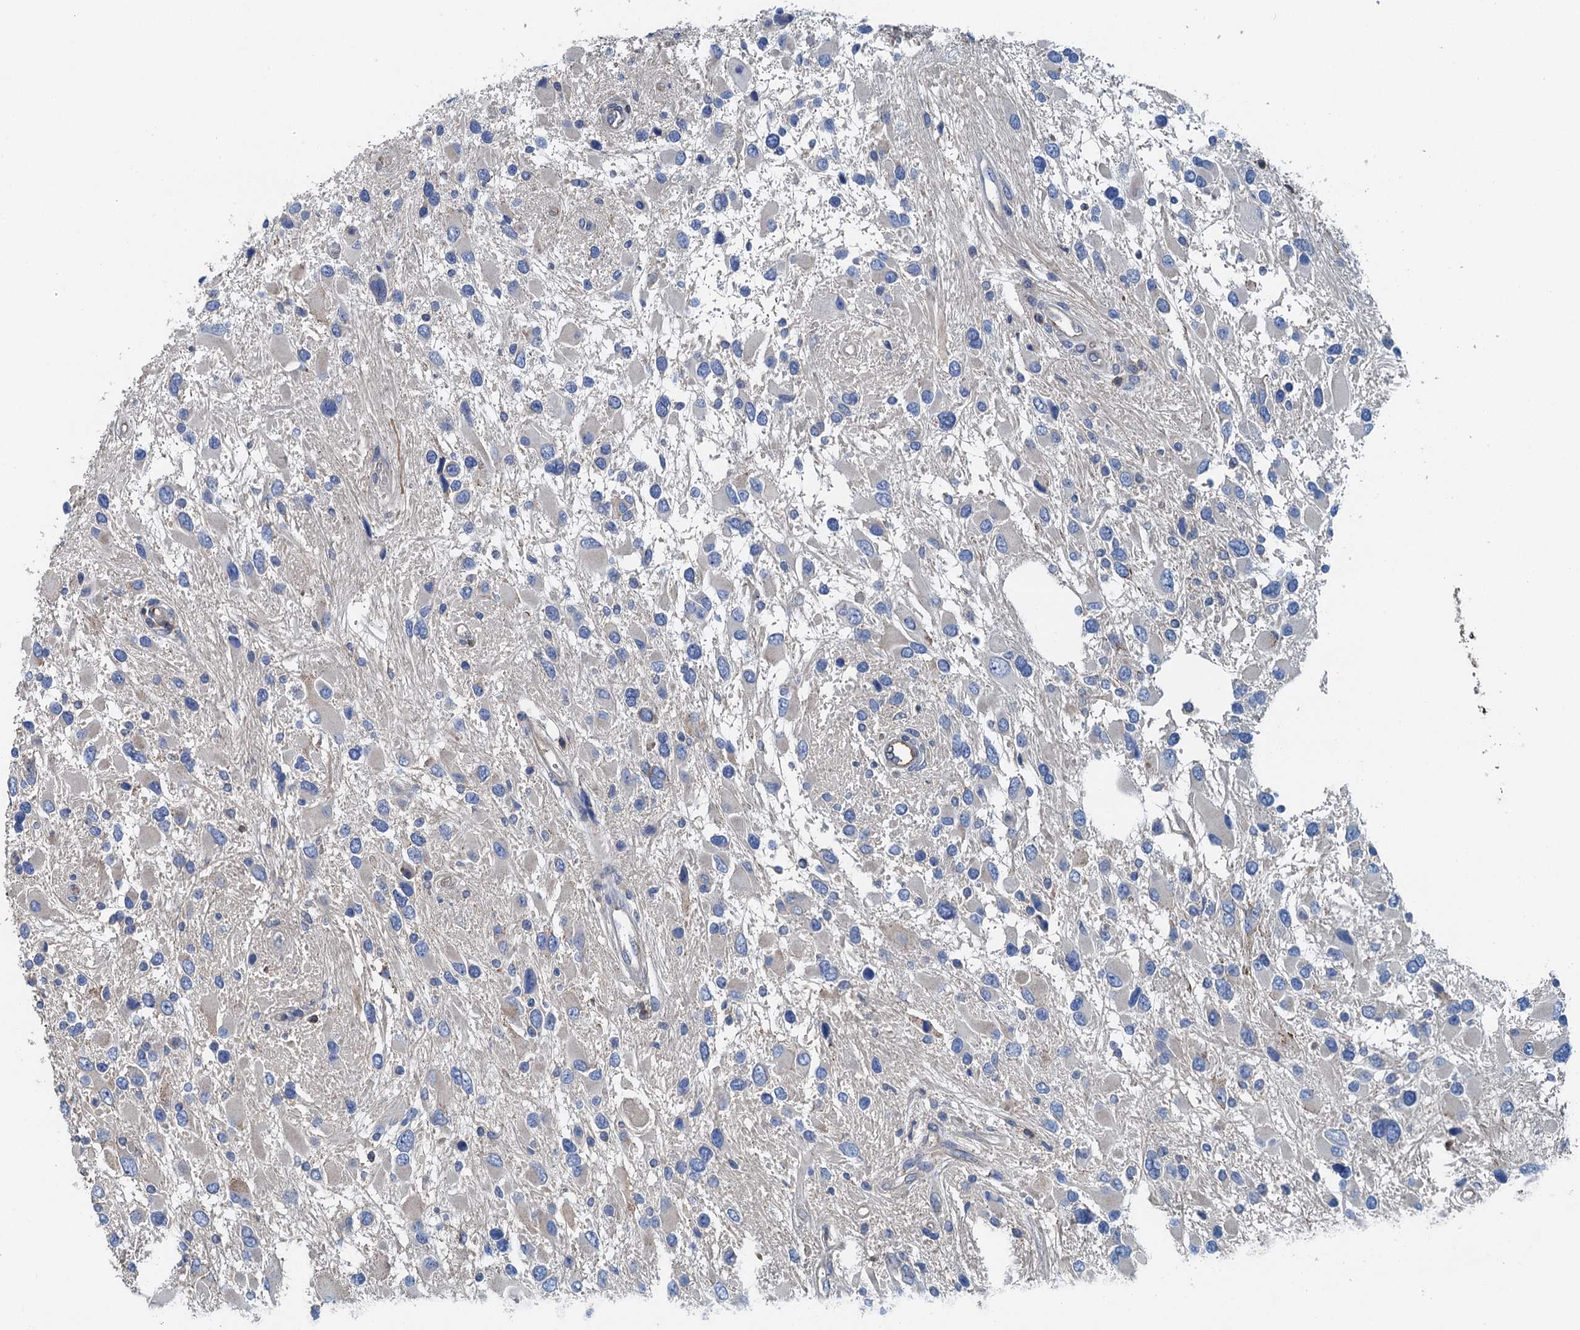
{"staining": {"intensity": "negative", "quantity": "none", "location": "none"}, "tissue": "glioma", "cell_type": "Tumor cells", "image_type": "cancer", "snomed": [{"axis": "morphology", "description": "Glioma, malignant, High grade"}, {"axis": "topography", "description": "Brain"}], "caption": "Immunohistochemistry micrograph of human glioma stained for a protein (brown), which reveals no staining in tumor cells.", "gene": "PPP1R14D", "patient": {"sex": "male", "age": 53}}